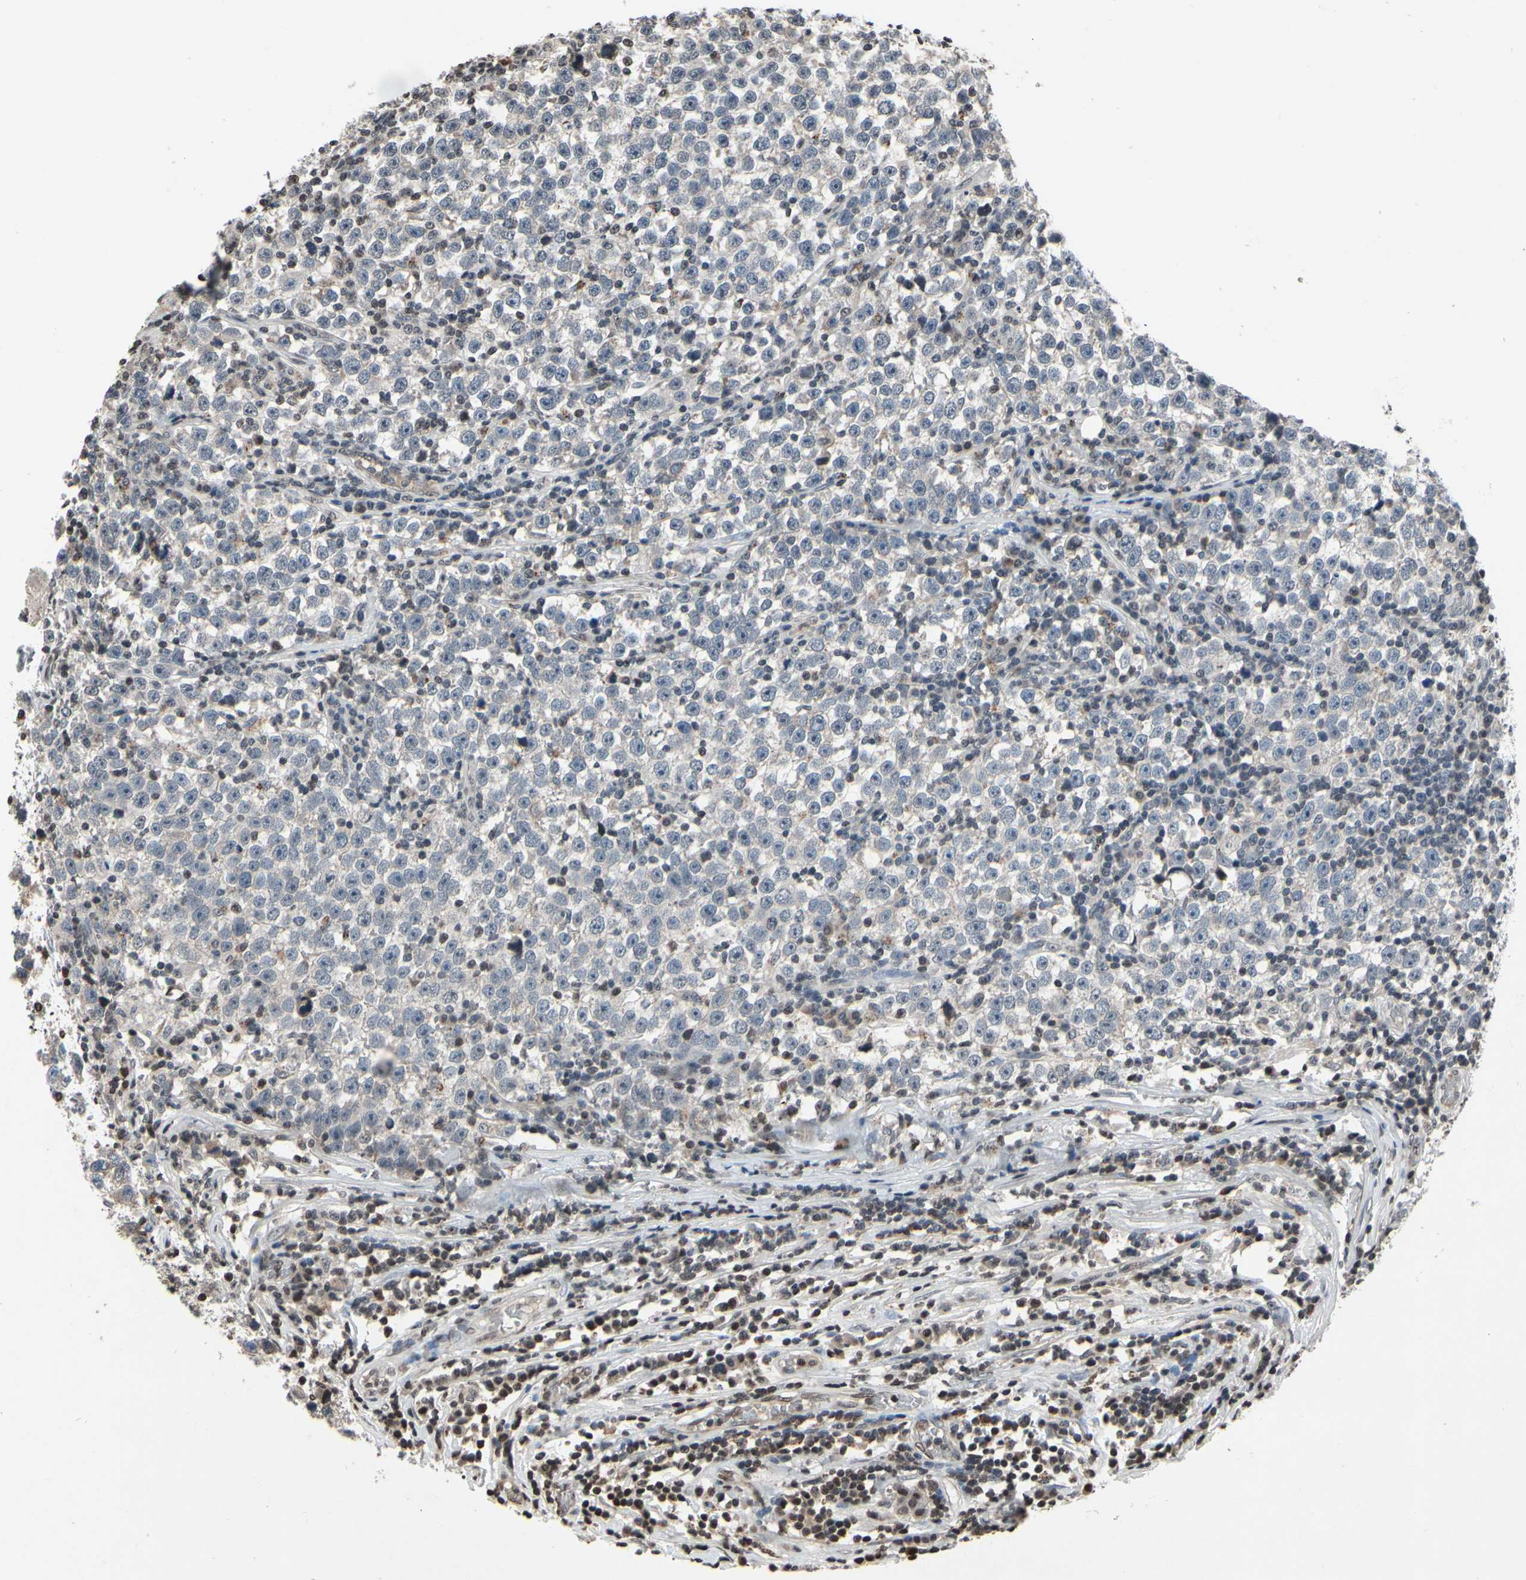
{"staining": {"intensity": "negative", "quantity": "none", "location": "none"}, "tissue": "testis cancer", "cell_type": "Tumor cells", "image_type": "cancer", "snomed": [{"axis": "morphology", "description": "Seminoma, NOS"}, {"axis": "topography", "description": "Testis"}], "caption": "This is an IHC image of human testis cancer. There is no positivity in tumor cells.", "gene": "HIPK2", "patient": {"sex": "male", "age": 43}}